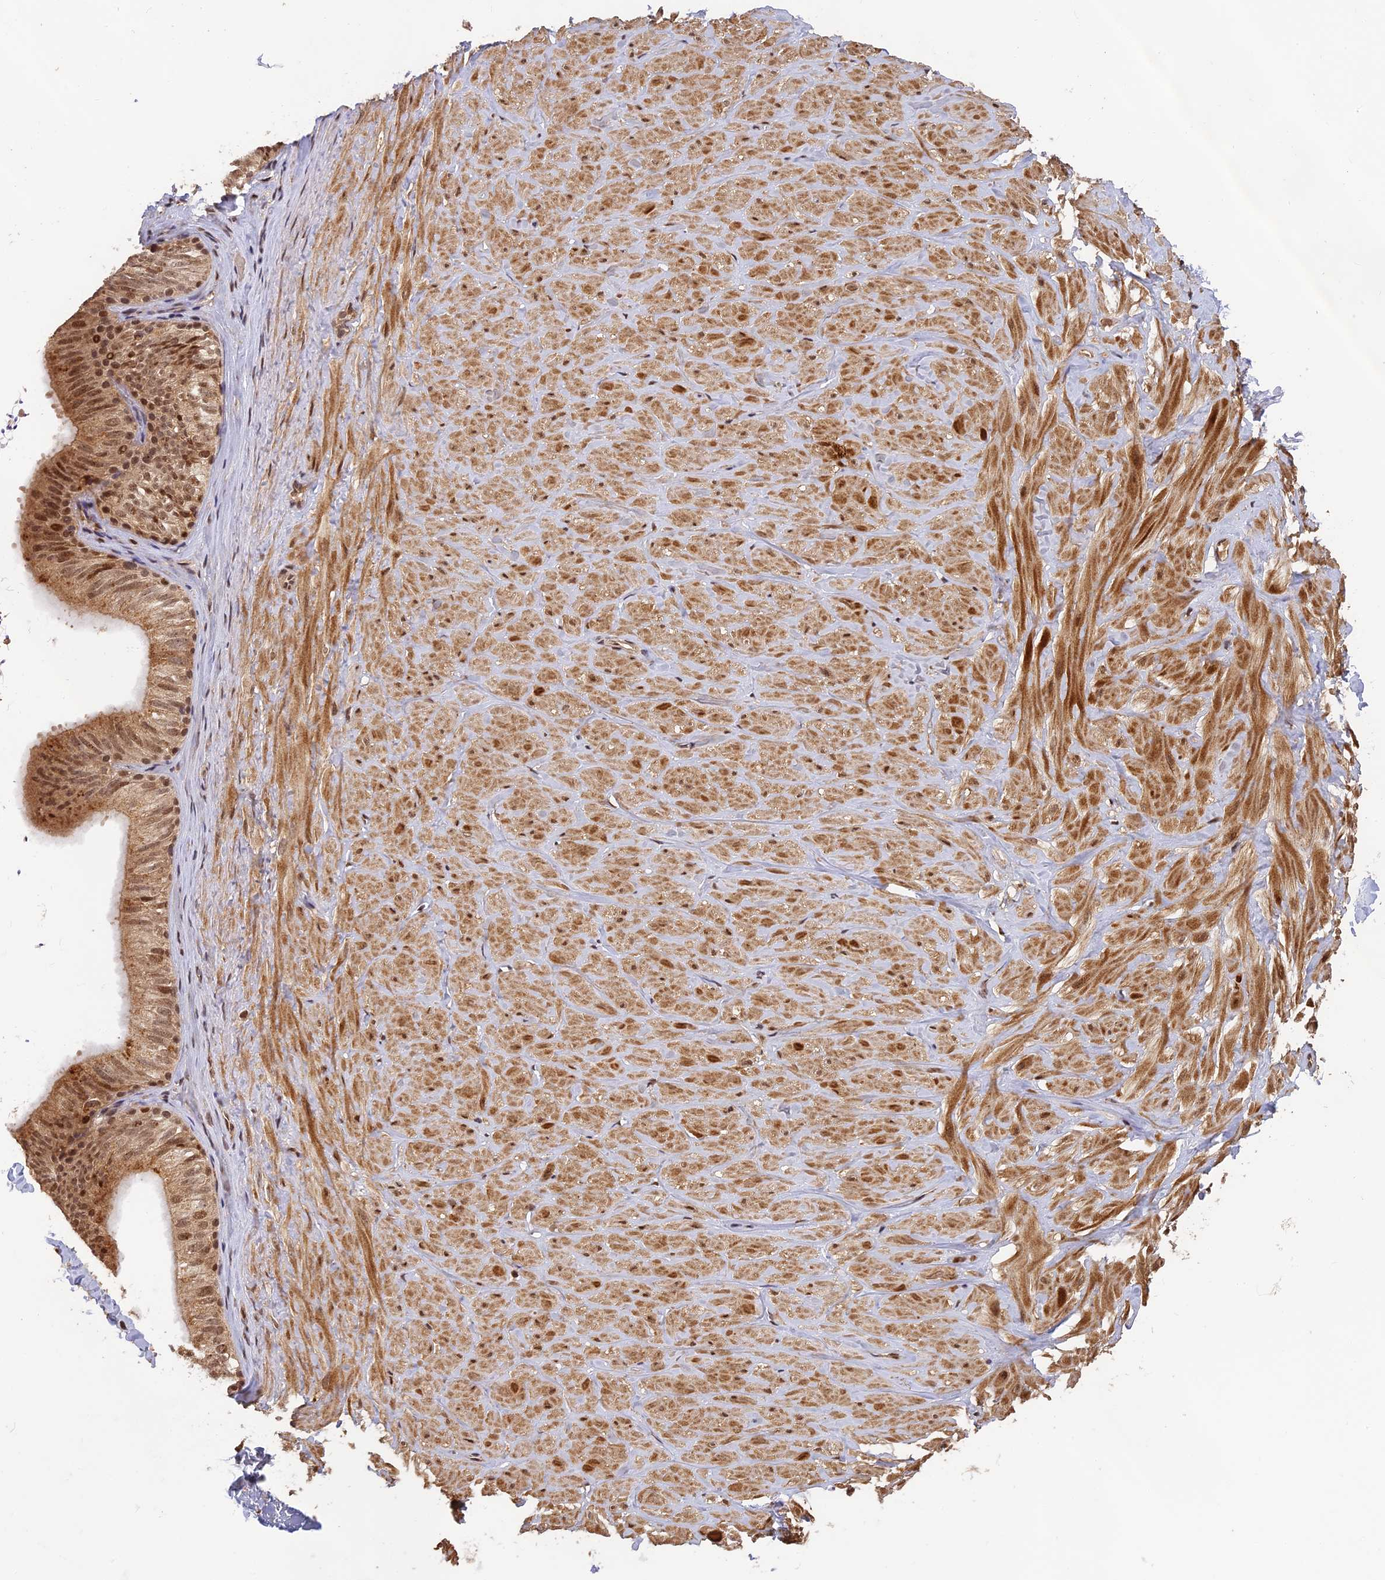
{"staining": {"intensity": "negative", "quantity": "none", "location": "none"}, "tissue": "adipose tissue", "cell_type": "Adipocytes", "image_type": "normal", "snomed": [{"axis": "morphology", "description": "Normal tissue, NOS"}, {"axis": "topography", "description": "Adipose tissue"}, {"axis": "topography", "description": "Vascular tissue"}, {"axis": "topography", "description": "Peripheral nerve tissue"}], "caption": "Immunohistochemistry (IHC) histopathology image of unremarkable adipose tissue: adipose tissue stained with DAB (3,3'-diaminobenzidine) shows no significant protein staining in adipocytes.", "gene": "OSBPL1A", "patient": {"sex": "male", "age": 25}}